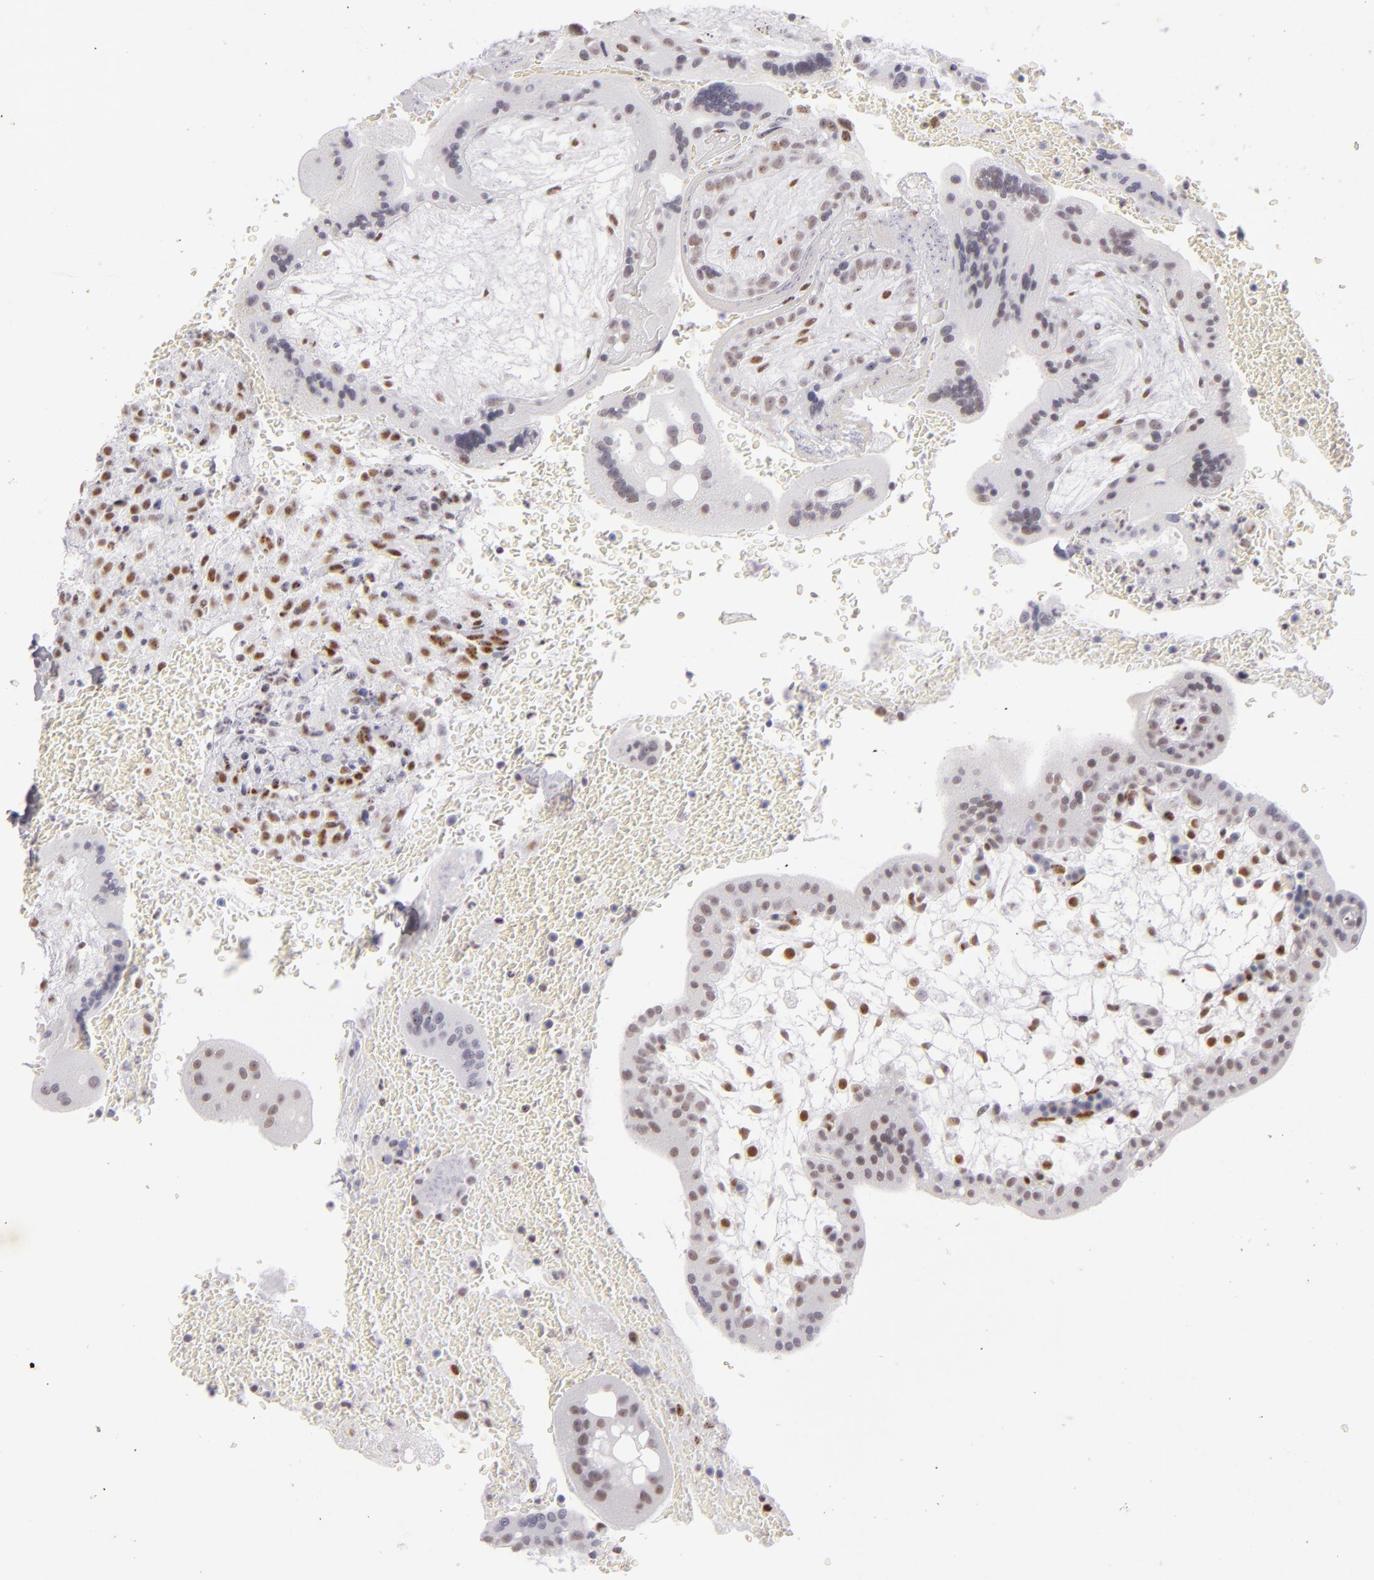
{"staining": {"intensity": "strong", "quantity": ">75%", "location": "nuclear"}, "tissue": "placenta", "cell_type": "Decidual cells", "image_type": "normal", "snomed": [{"axis": "morphology", "description": "Normal tissue, NOS"}, {"axis": "topography", "description": "Placenta"}], "caption": "Benign placenta exhibits strong nuclear positivity in approximately >75% of decidual cells.", "gene": "TOP3A", "patient": {"sex": "female", "age": 35}}